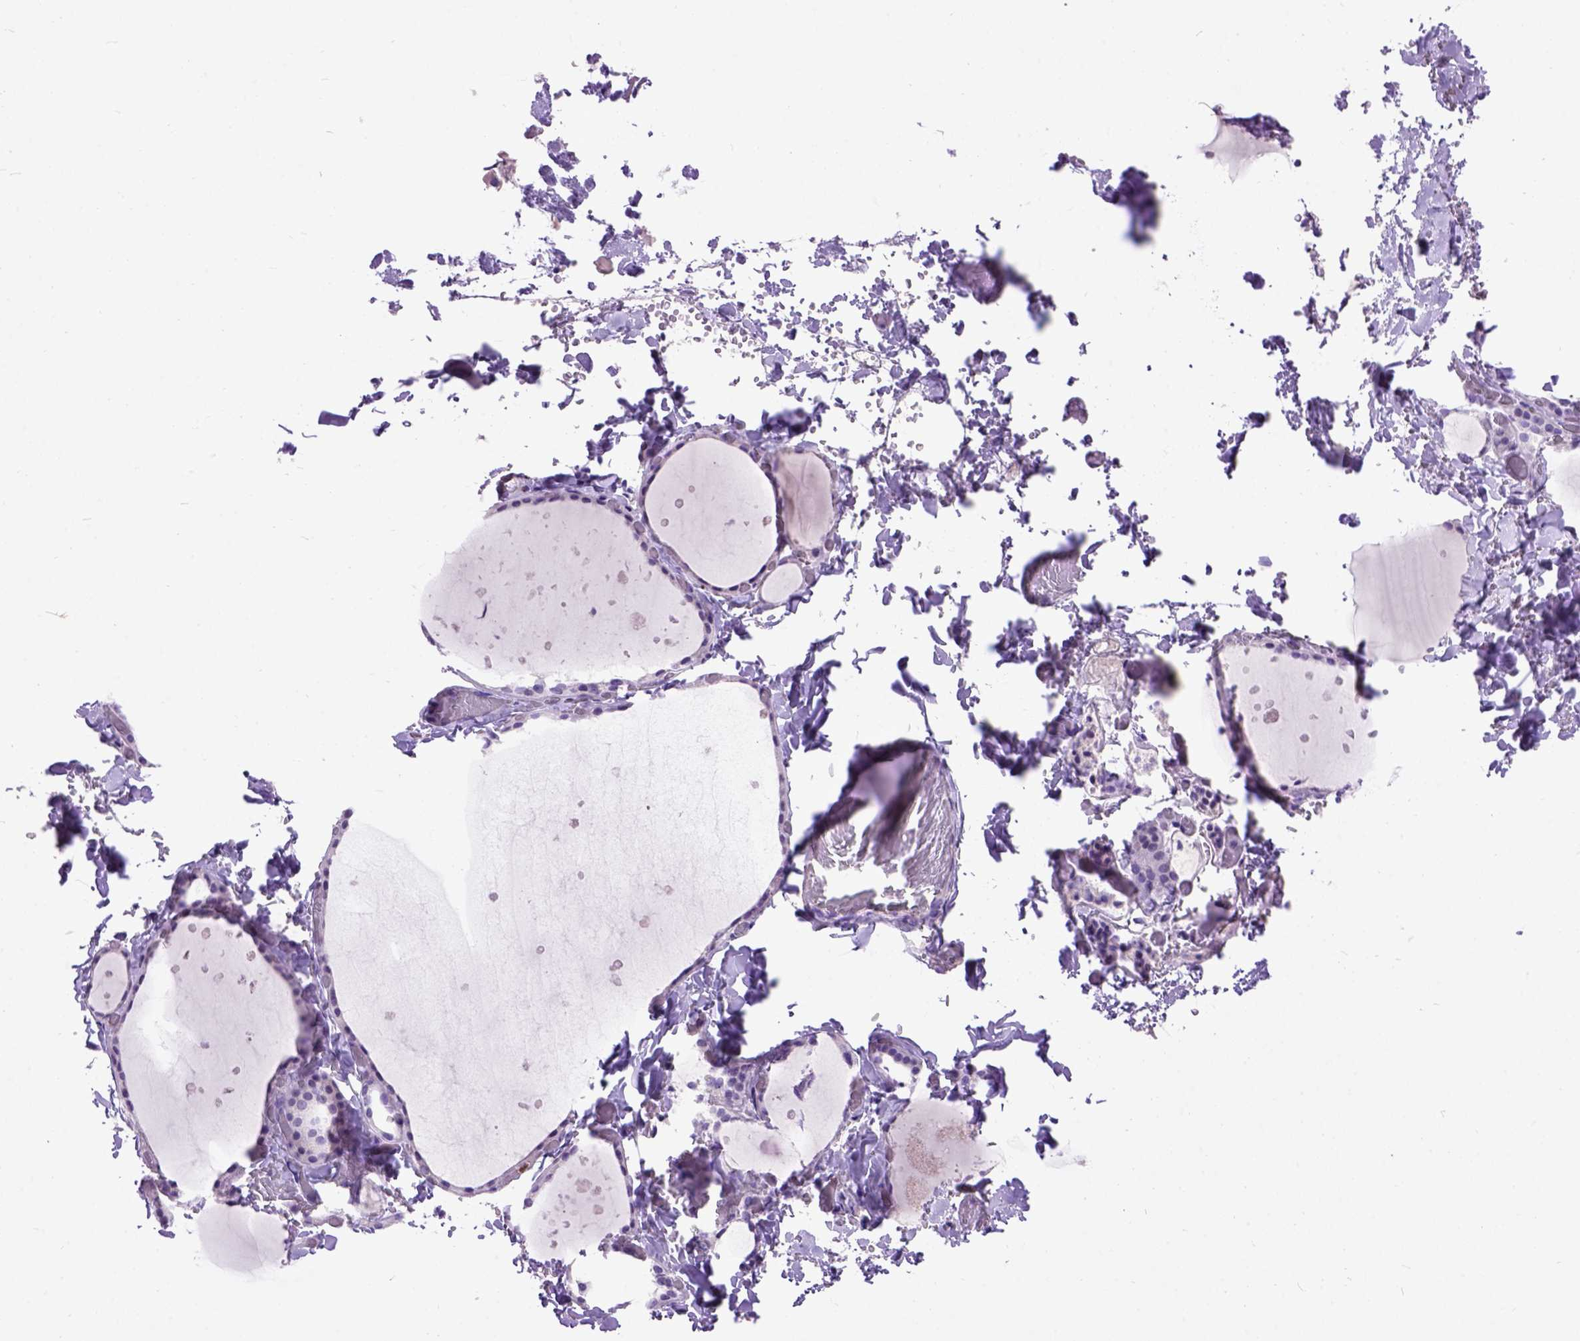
{"staining": {"intensity": "negative", "quantity": "none", "location": "none"}, "tissue": "thyroid gland", "cell_type": "Glandular cells", "image_type": "normal", "snomed": [{"axis": "morphology", "description": "Normal tissue, NOS"}, {"axis": "topography", "description": "Thyroid gland"}], "caption": "High power microscopy histopathology image of an immunohistochemistry (IHC) photomicrograph of unremarkable thyroid gland, revealing no significant expression in glandular cells.", "gene": "MAPT", "patient": {"sex": "female", "age": 36}}